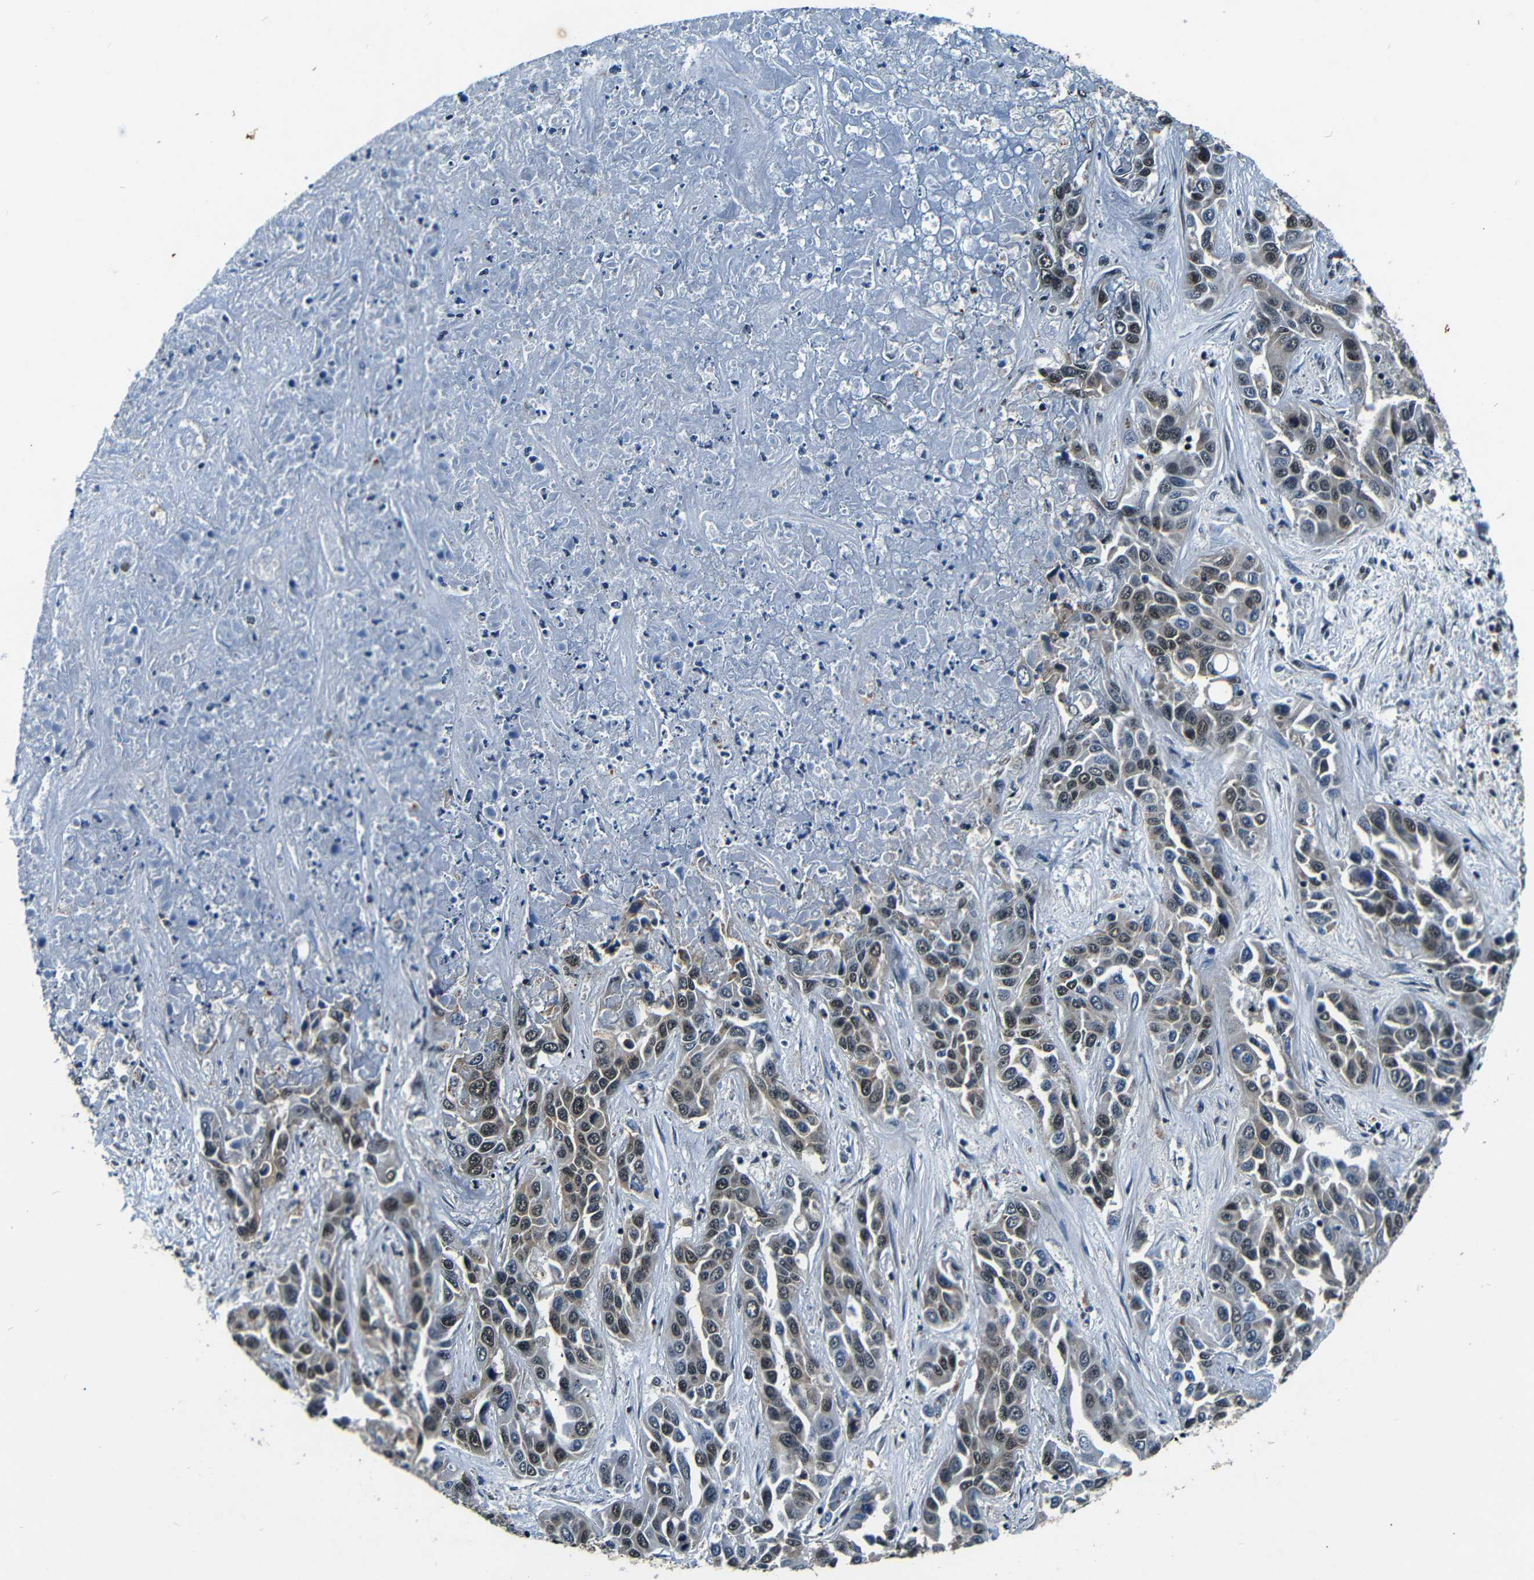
{"staining": {"intensity": "weak", "quantity": ">75%", "location": "nuclear"}, "tissue": "liver cancer", "cell_type": "Tumor cells", "image_type": "cancer", "snomed": [{"axis": "morphology", "description": "Cholangiocarcinoma"}, {"axis": "topography", "description": "Liver"}], "caption": "High-power microscopy captured an immunohistochemistry (IHC) micrograph of liver cancer, revealing weak nuclear expression in approximately >75% of tumor cells.", "gene": "FOXD4", "patient": {"sex": "female", "age": 52}}